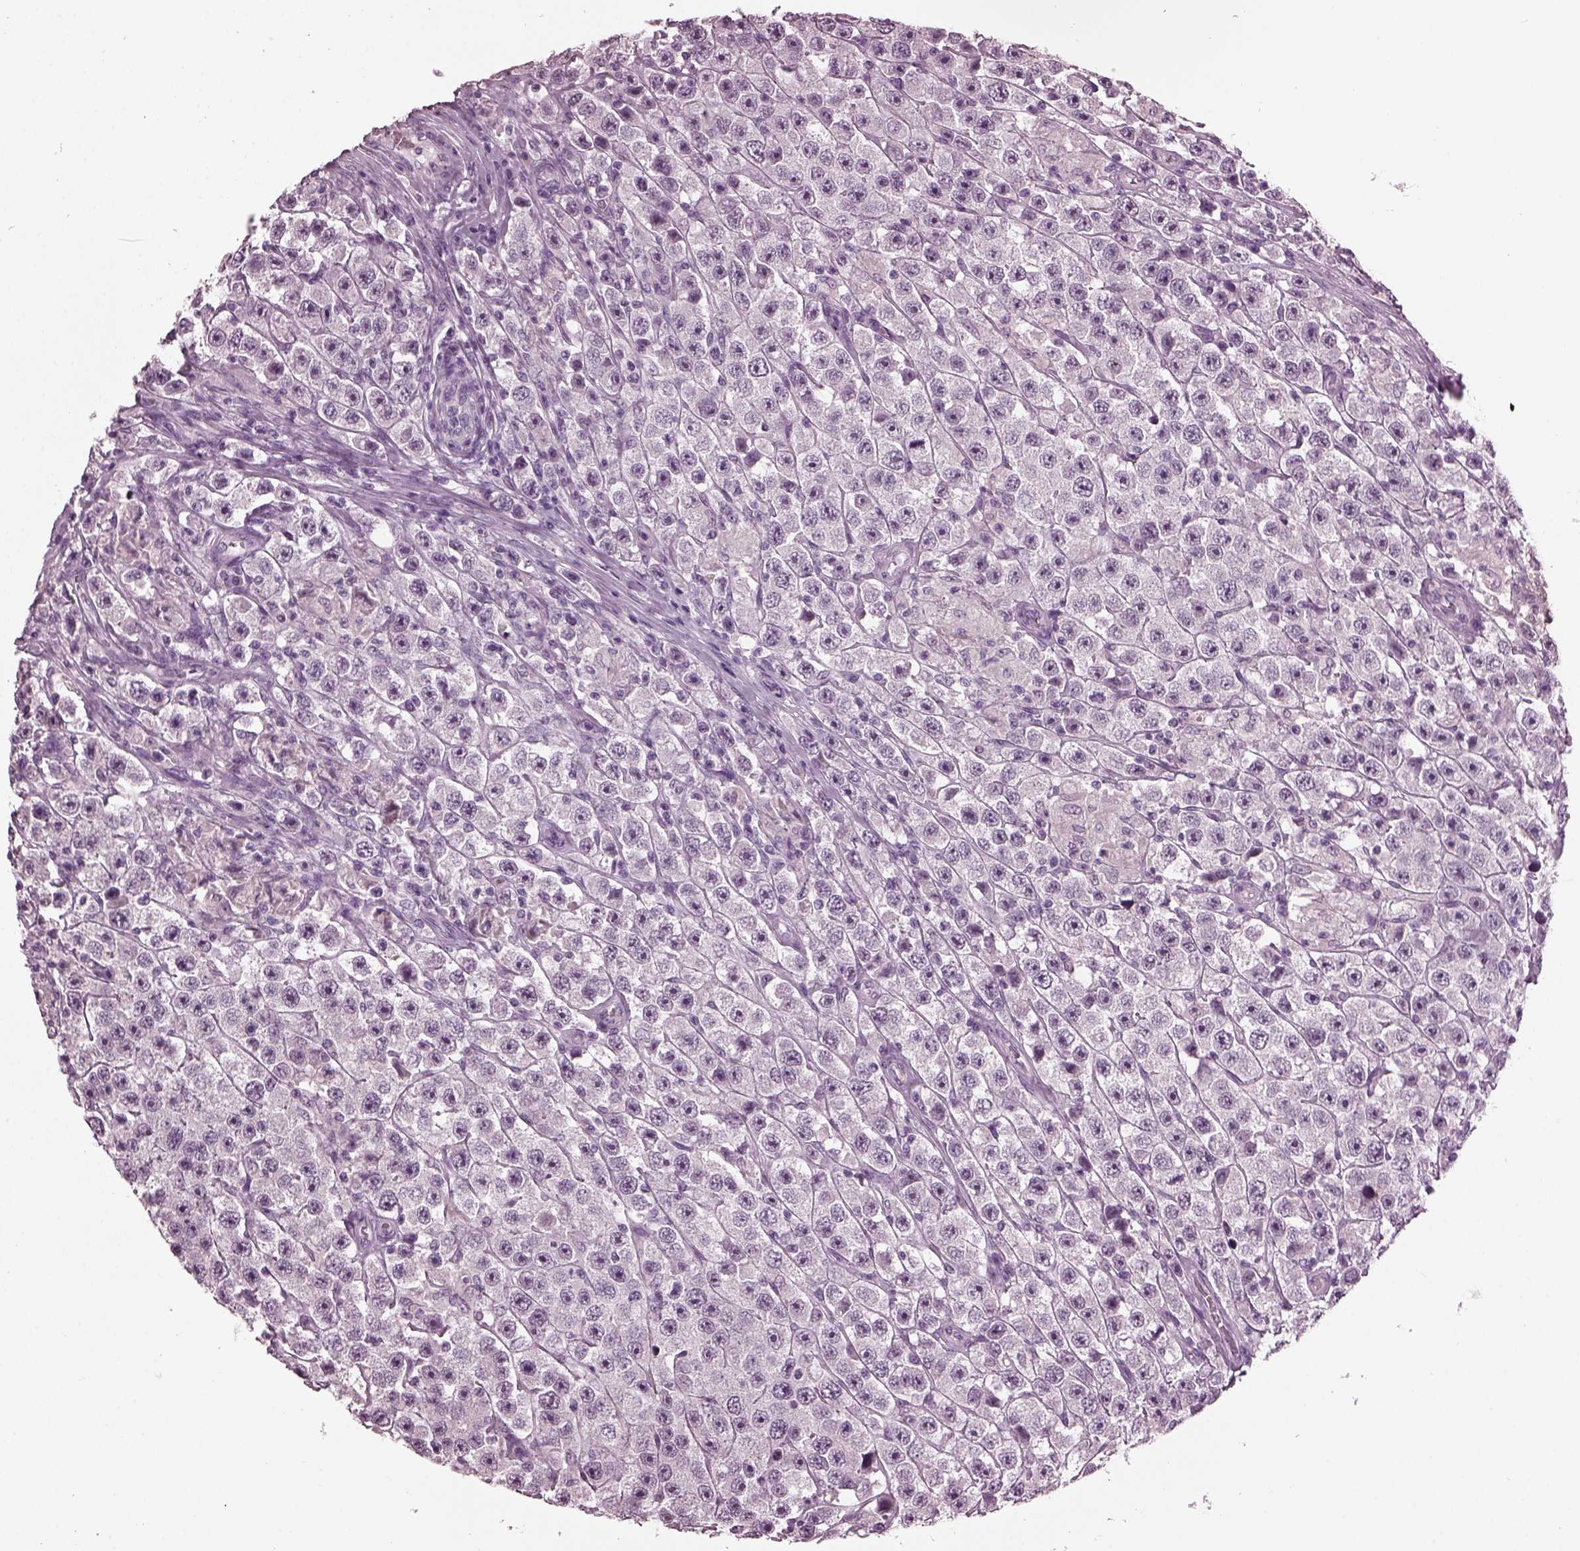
{"staining": {"intensity": "negative", "quantity": "none", "location": "none"}, "tissue": "testis cancer", "cell_type": "Tumor cells", "image_type": "cancer", "snomed": [{"axis": "morphology", "description": "Seminoma, NOS"}, {"axis": "topography", "description": "Testis"}], "caption": "Histopathology image shows no protein staining in tumor cells of testis seminoma tissue.", "gene": "SLC6A17", "patient": {"sex": "male", "age": 45}}